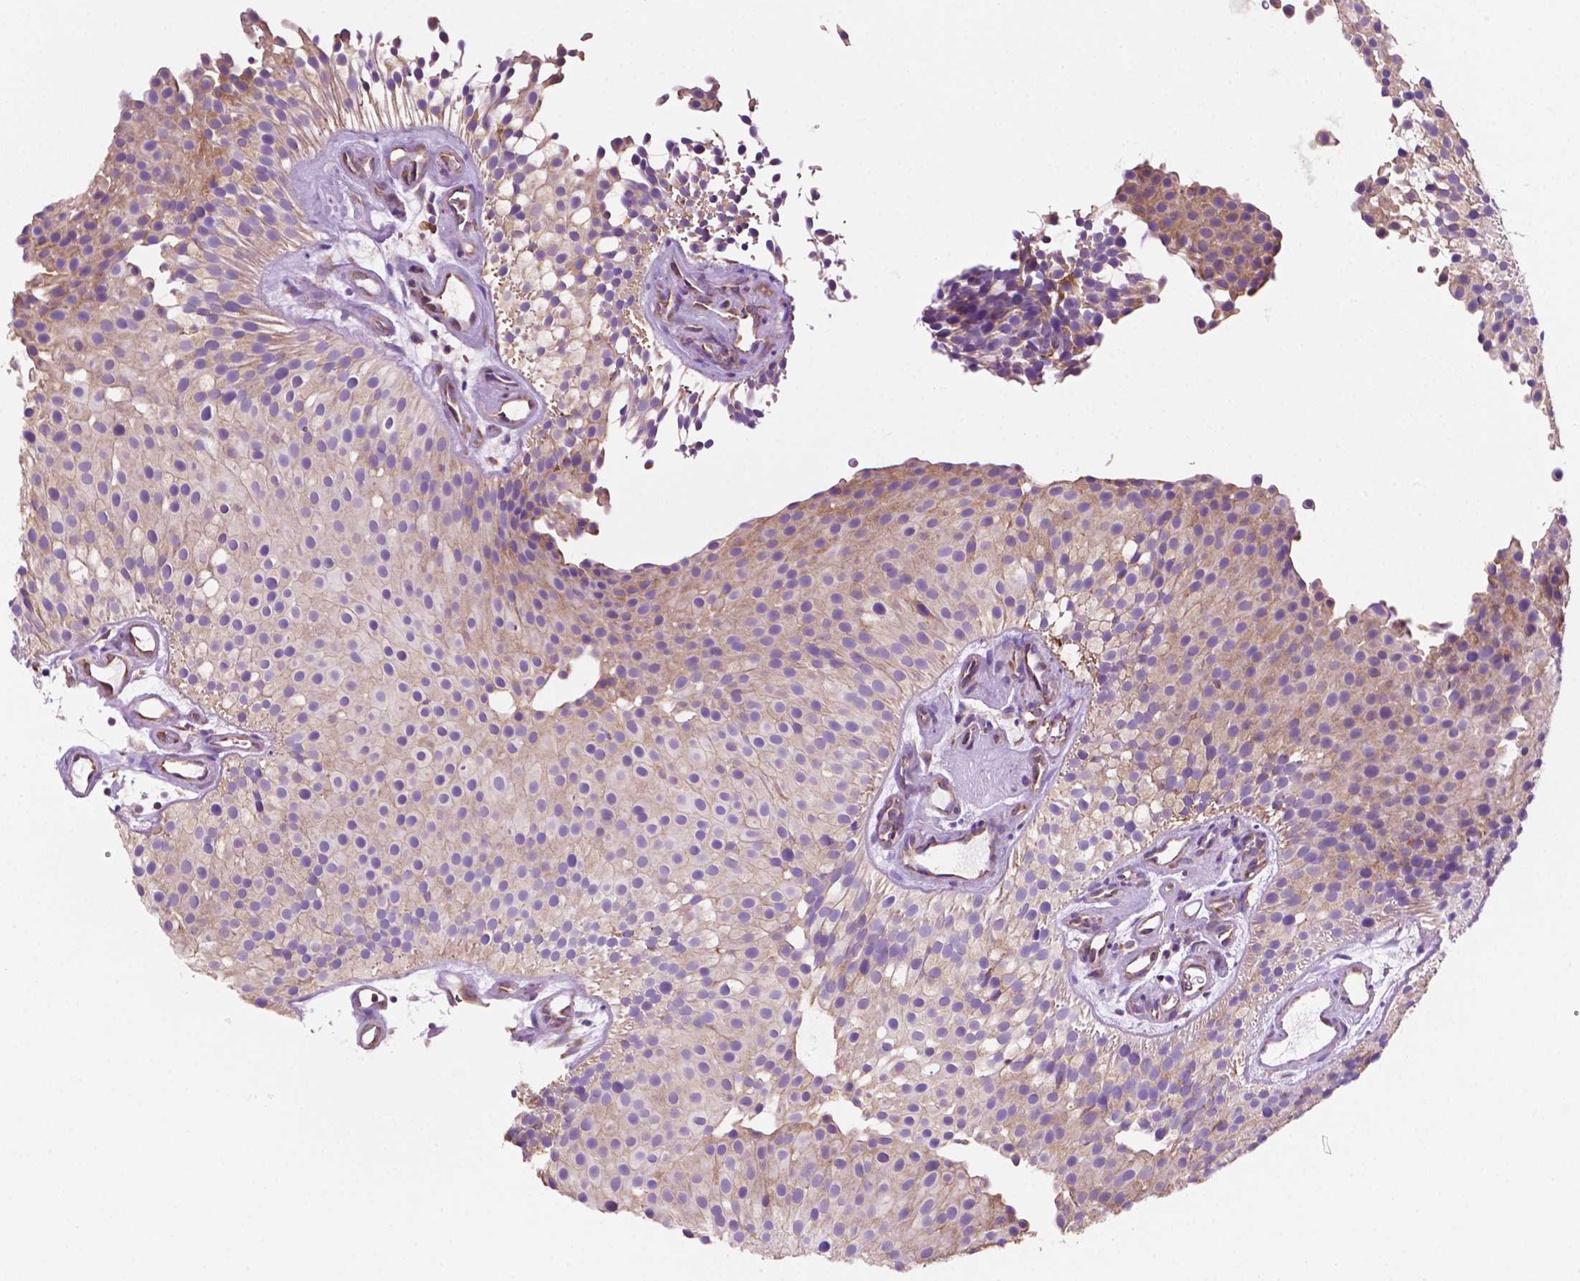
{"staining": {"intensity": "moderate", "quantity": "25%-75%", "location": "cytoplasmic/membranous"}, "tissue": "urothelial cancer", "cell_type": "Tumor cells", "image_type": "cancer", "snomed": [{"axis": "morphology", "description": "Urothelial carcinoma, Low grade"}, {"axis": "topography", "description": "Urinary bladder"}], "caption": "Moderate cytoplasmic/membranous protein positivity is identified in approximately 25%-75% of tumor cells in urothelial carcinoma (low-grade).", "gene": "RPL29", "patient": {"sex": "female", "age": 87}}